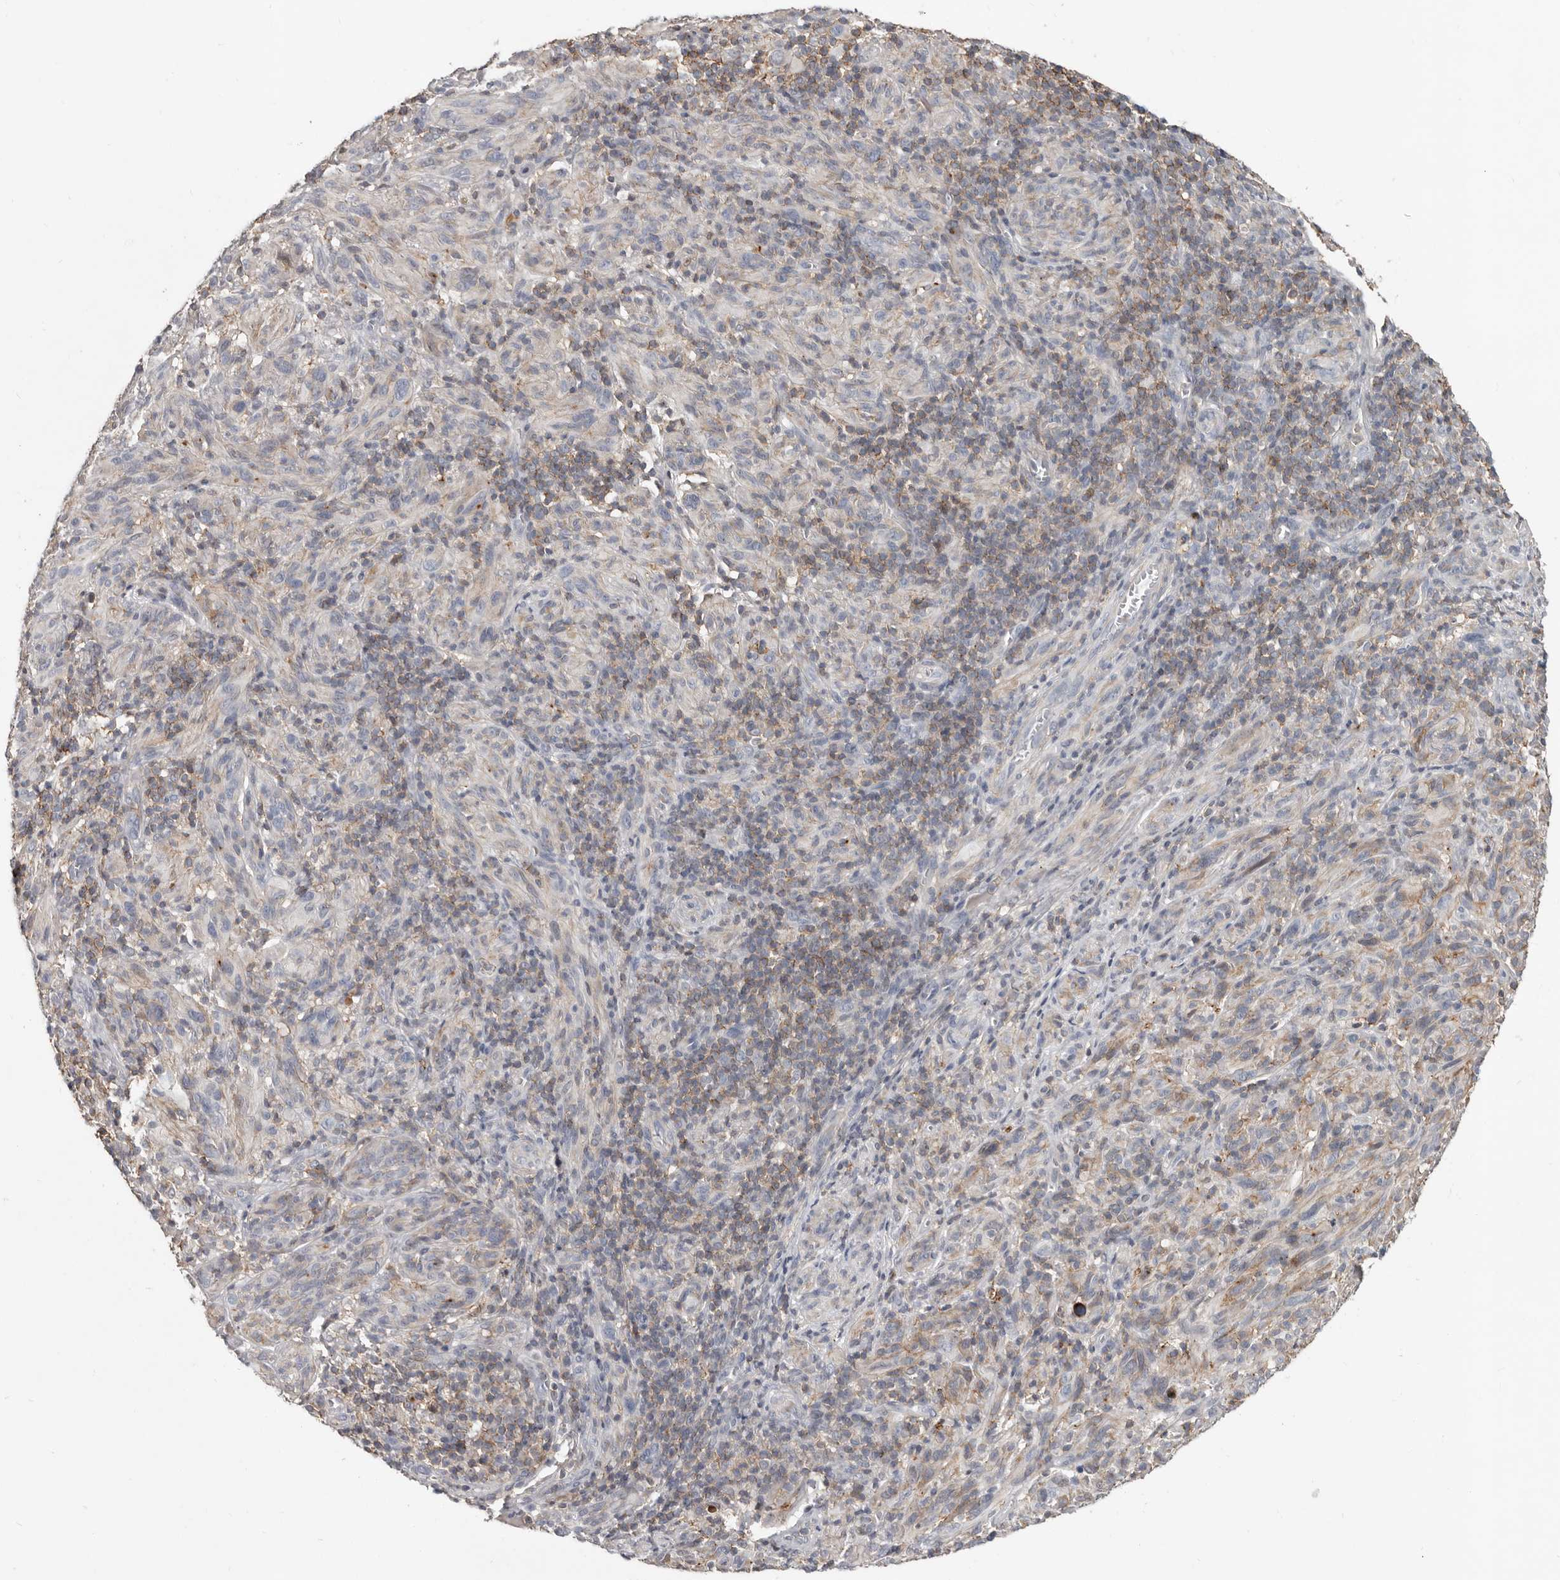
{"staining": {"intensity": "negative", "quantity": "none", "location": "none"}, "tissue": "melanoma", "cell_type": "Tumor cells", "image_type": "cancer", "snomed": [{"axis": "morphology", "description": "Malignant melanoma, NOS"}, {"axis": "topography", "description": "Skin of head"}], "caption": "IHC histopathology image of neoplastic tissue: human malignant melanoma stained with DAB (3,3'-diaminobenzidine) shows no significant protein positivity in tumor cells. (Immunohistochemistry (ihc), brightfield microscopy, high magnification).", "gene": "KIF26B", "patient": {"sex": "male", "age": 96}}